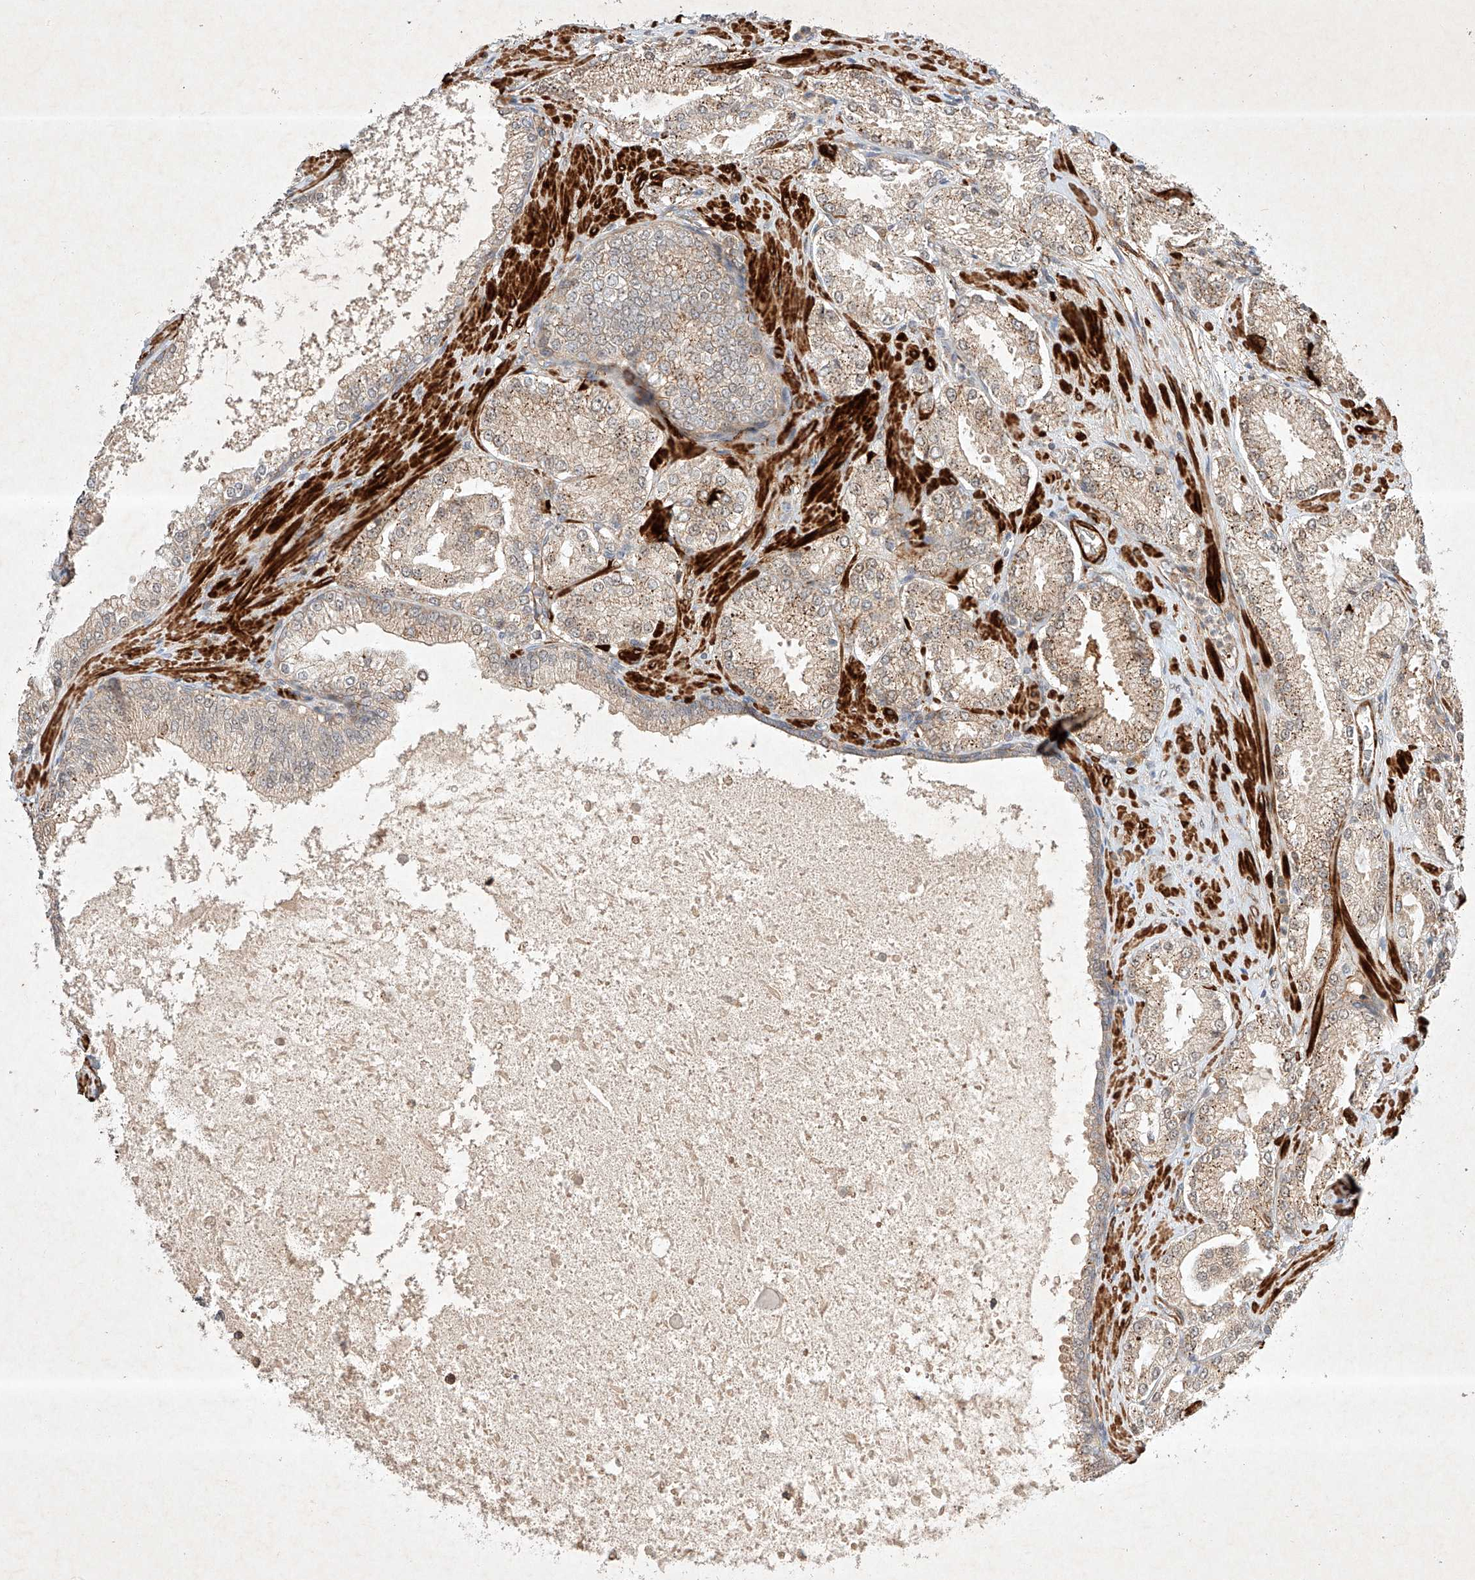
{"staining": {"intensity": "moderate", "quantity": "25%-75%", "location": "cytoplasmic/membranous"}, "tissue": "prostate cancer", "cell_type": "Tumor cells", "image_type": "cancer", "snomed": [{"axis": "morphology", "description": "Adenocarcinoma, High grade"}, {"axis": "topography", "description": "Prostate"}], "caption": "Moderate cytoplasmic/membranous expression is appreciated in approximately 25%-75% of tumor cells in prostate cancer.", "gene": "ARHGAP33", "patient": {"sex": "male", "age": 73}}